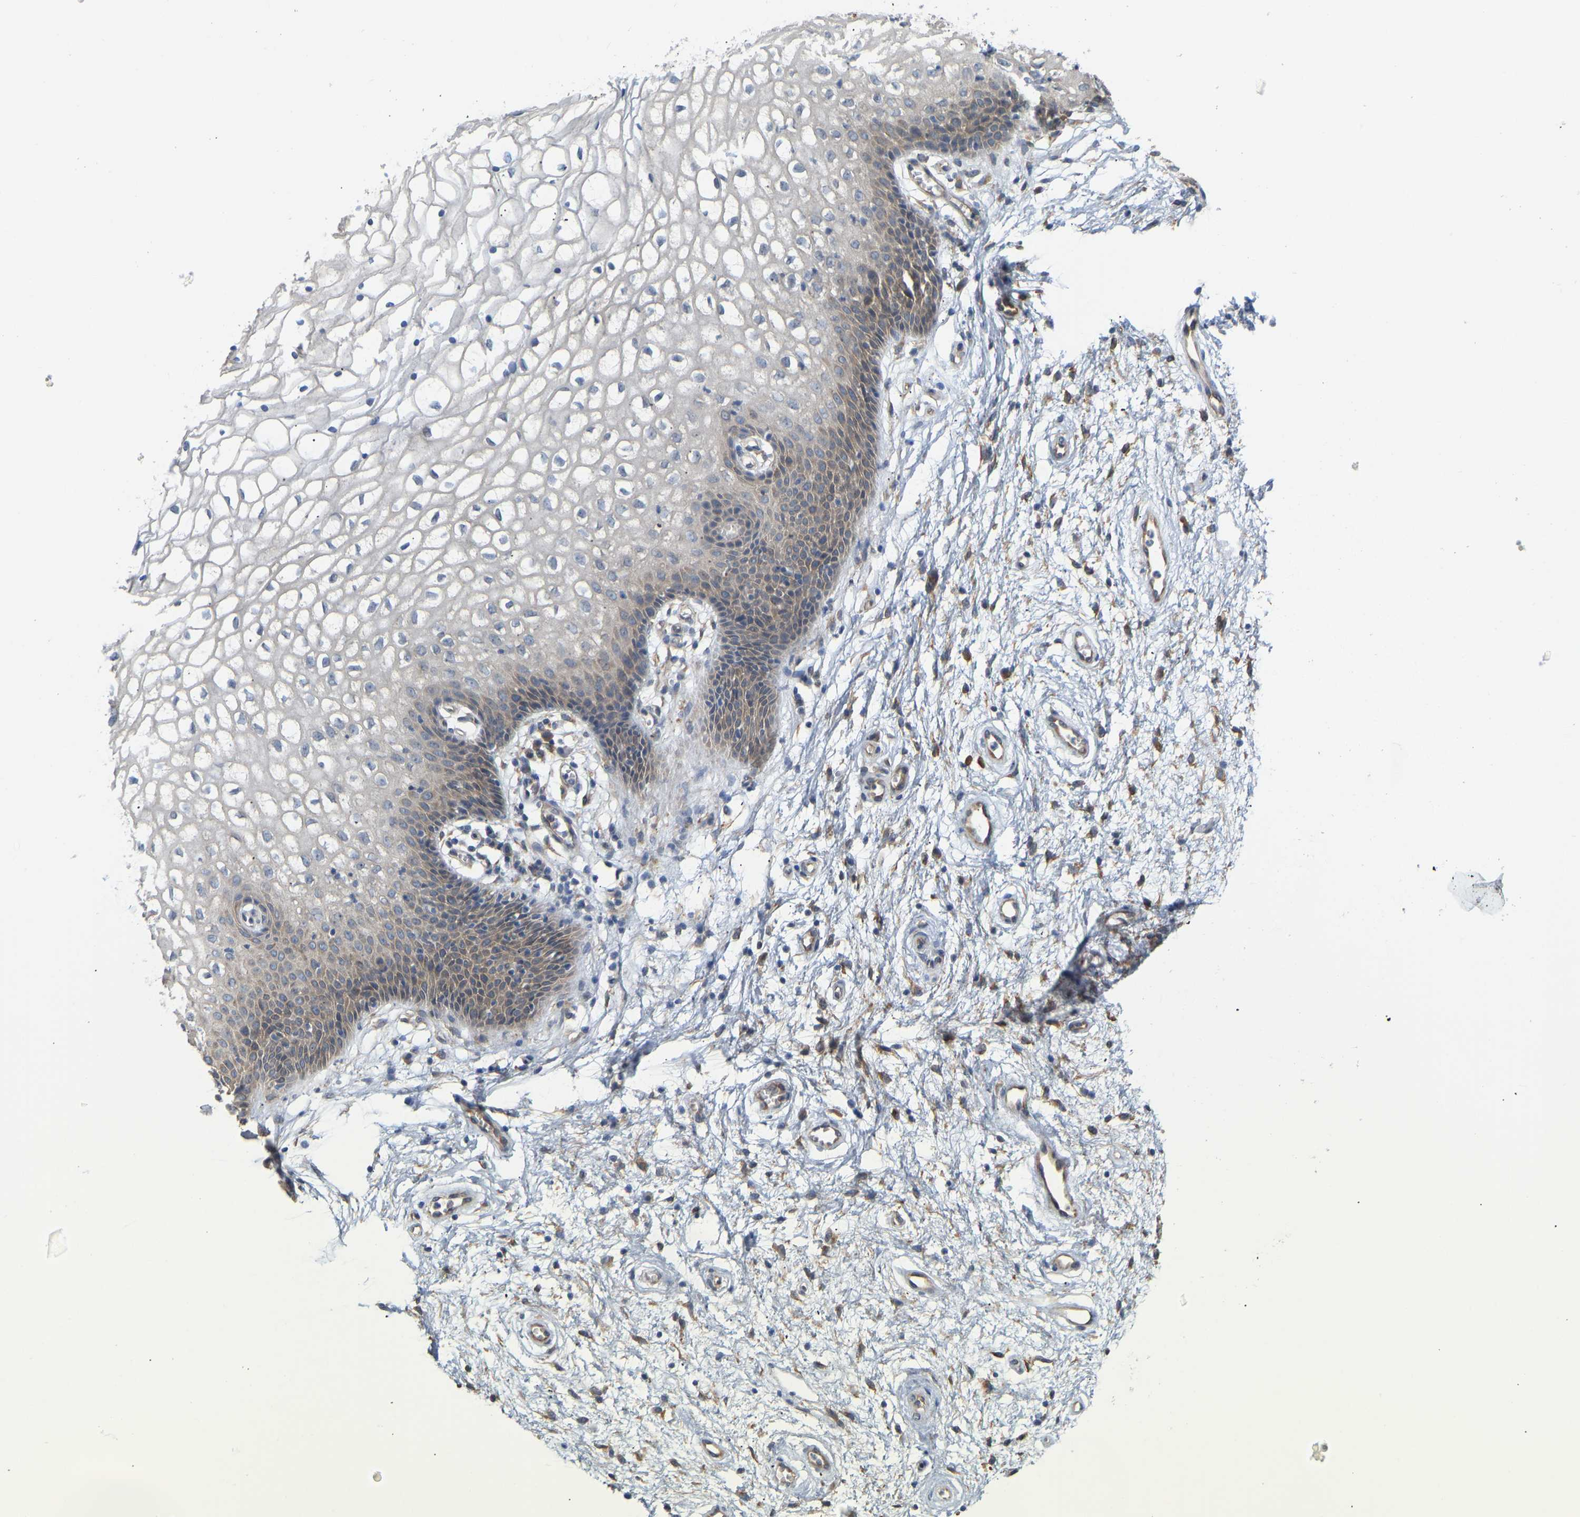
{"staining": {"intensity": "weak", "quantity": "25%-75%", "location": "cytoplasmic/membranous"}, "tissue": "vagina", "cell_type": "Squamous epithelial cells", "image_type": "normal", "snomed": [{"axis": "morphology", "description": "Normal tissue, NOS"}, {"axis": "topography", "description": "Vagina"}], "caption": "A brown stain labels weak cytoplasmic/membranous positivity of a protein in squamous epithelial cells of normal vagina. (DAB = brown stain, brightfield microscopy at high magnification).", "gene": "BEND3", "patient": {"sex": "female", "age": 34}}